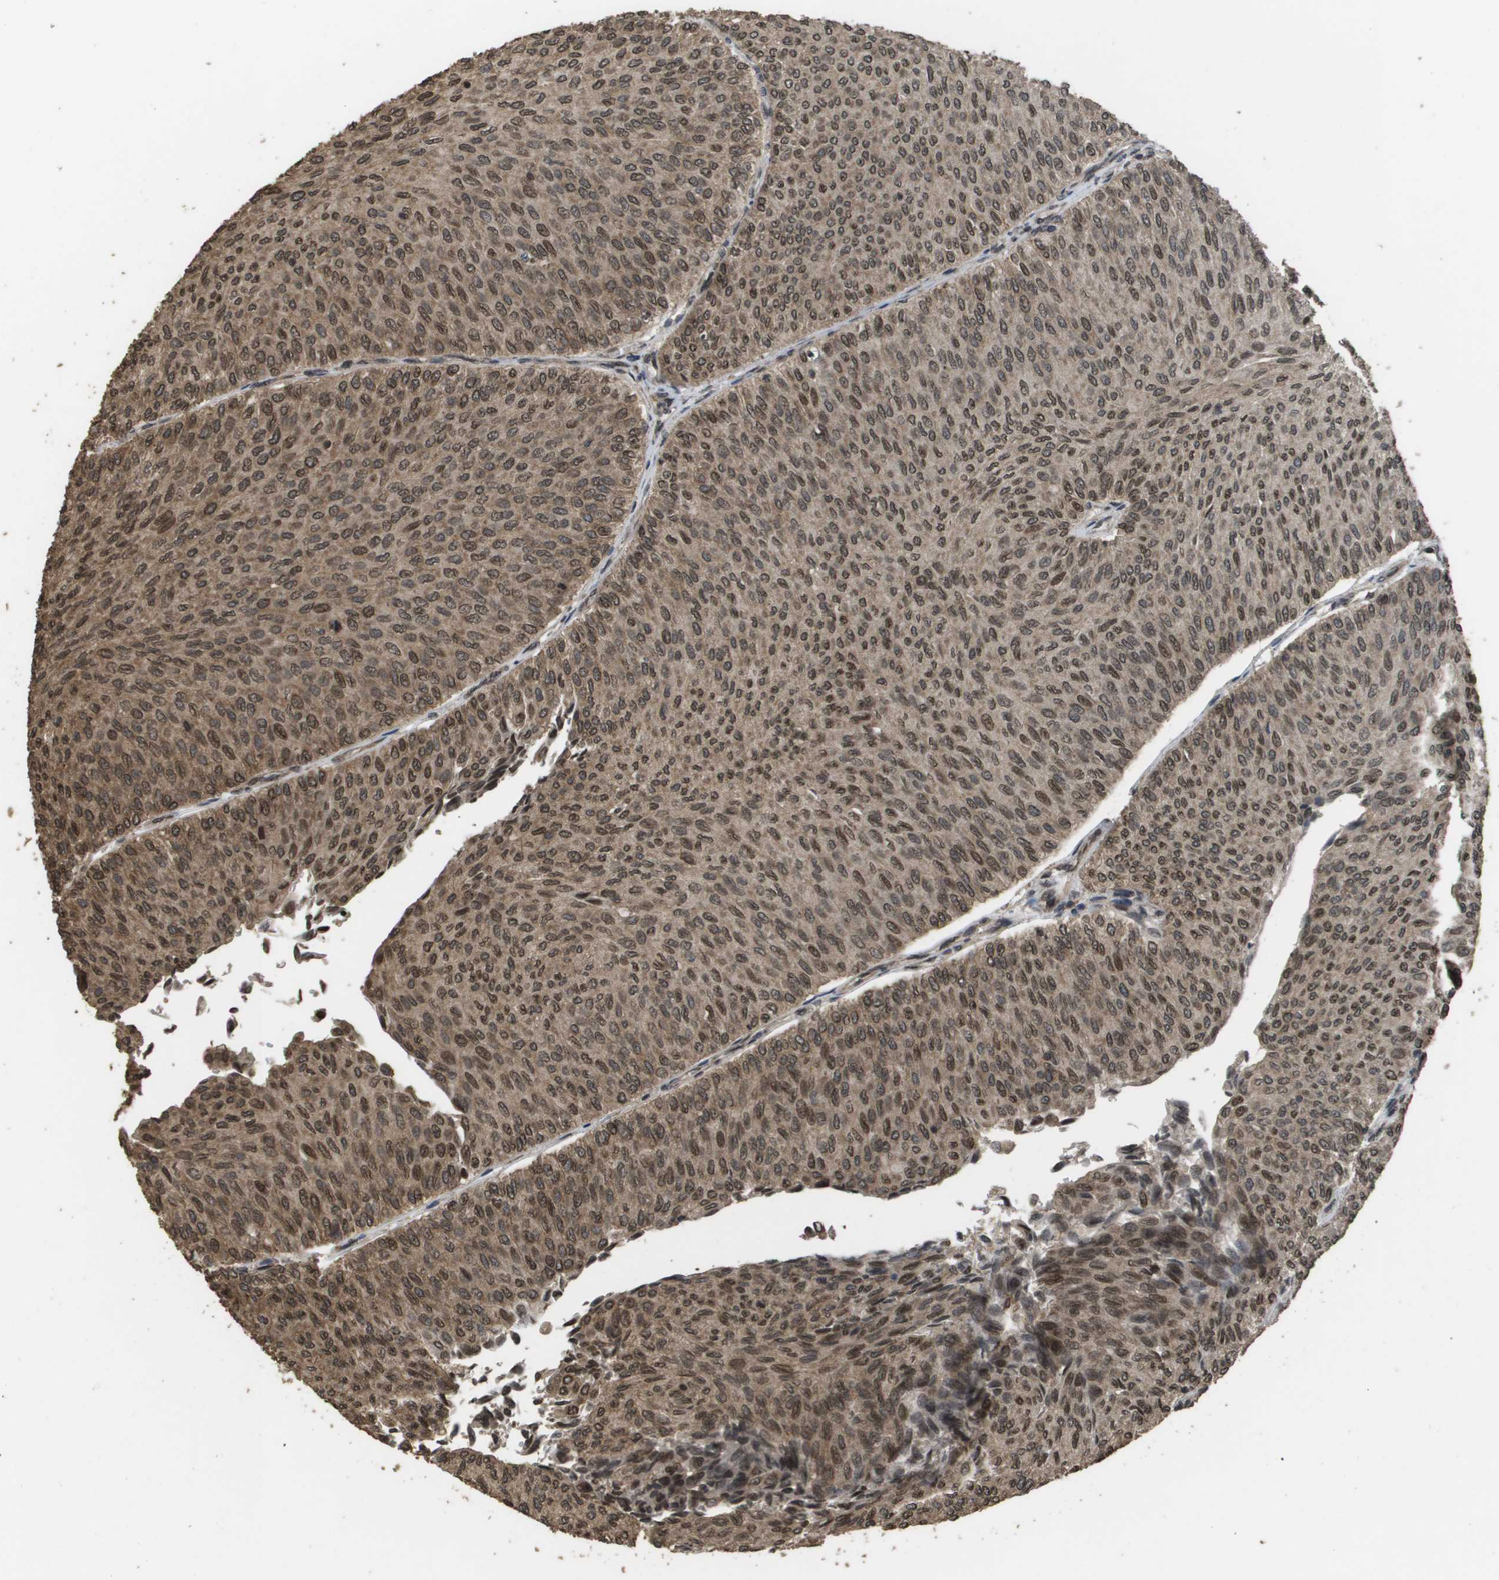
{"staining": {"intensity": "moderate", "quantity": ">75%", "location": "cytoplasmic/membranous,nuclear"}, "tissue": "urothelial cancer", "cell_type": "Tumor cells", "image_type": "cancer", "snomed": [{"axis": "morphology", "description": "Urothelial carcinoma, Low grade"}, {"axis": "topography", "description": "Urinary bladder"}], "caption": "Immunohistochemistry histopathology image of human urothelial cancer stained for a protein (brown), which shows medium levels of moderate cytoplasmic/membranous and nuclear staining in approximately >75% of tumor cells.", "gene": "AXIN2", "patient": {"sex": "male", "age": 78}}